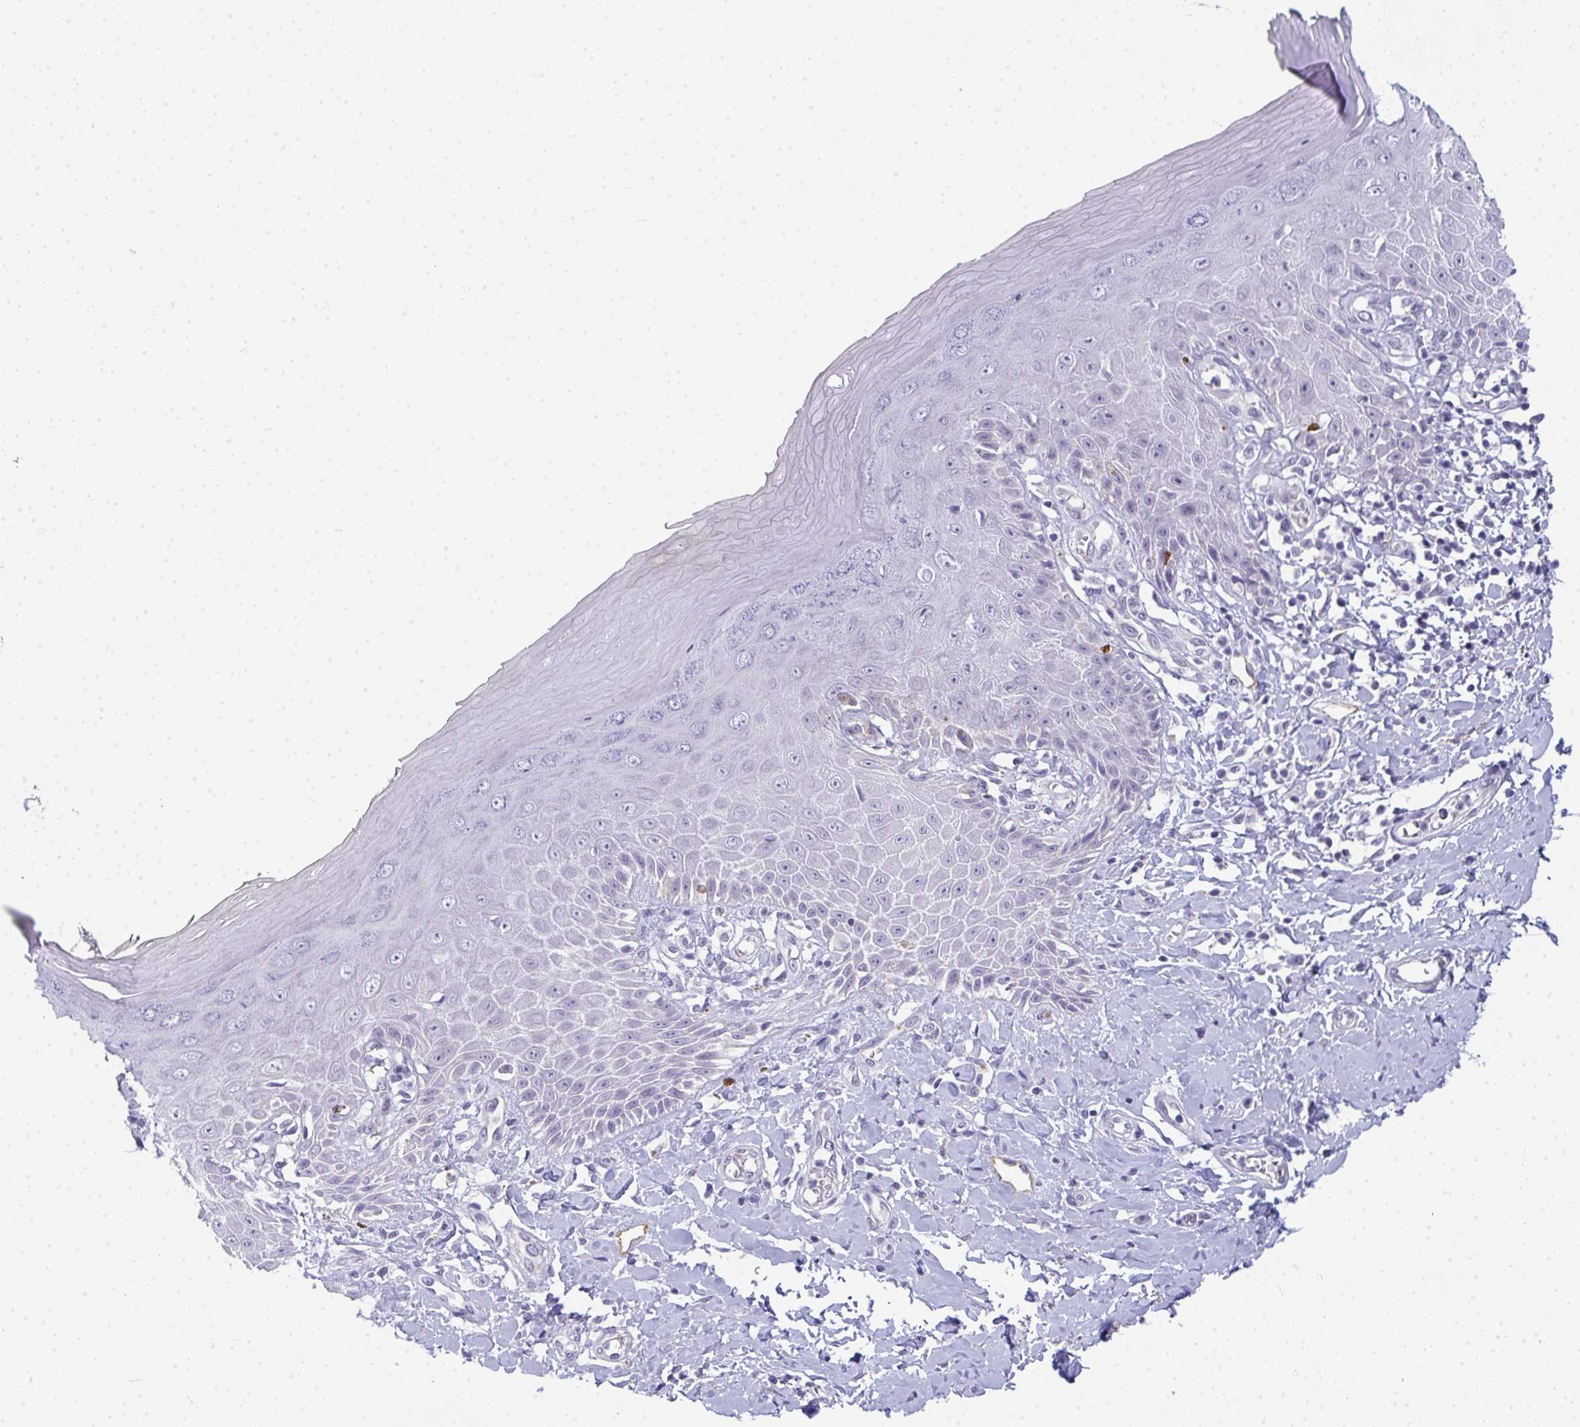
{"staining": {"intensity": "negative", "quantity": "none", "location": "none"}, "tissue": "skin", "cell_type": "Epidermal cells", "image_type": "normal", "snomed": [{"axis": "morphology", "description": "Normal tissue, NOS"}, {"axis": "topography", "description": "Anal"}, {"axis": "topography", "description": "Peripheral nerve tissue"}], "caption": "The micrograph reveals no staining of epidermal cells in normal skin.", "gene": "TMEM82", "patient": {"sex": "male", "age": 78}}